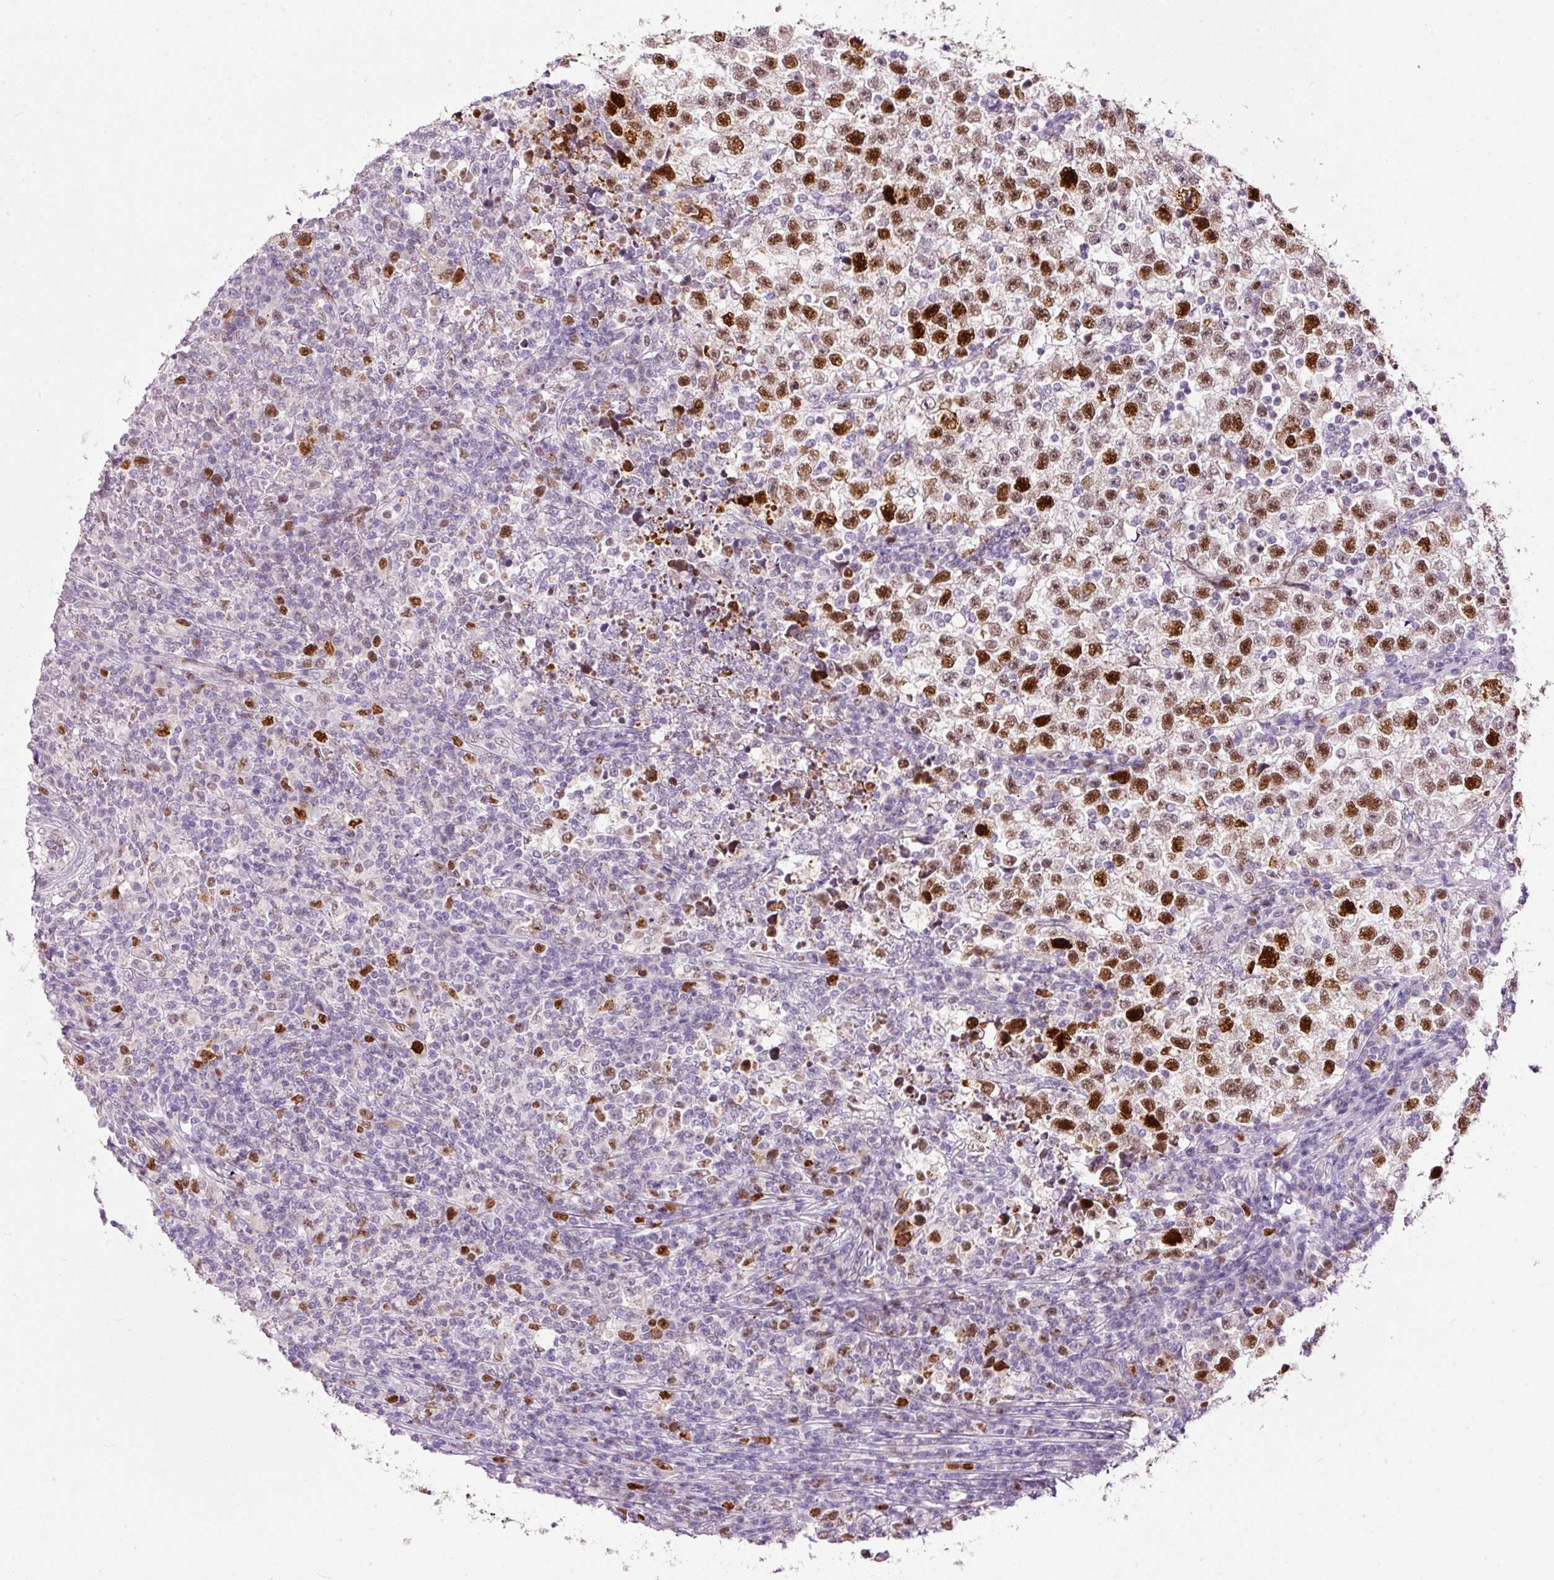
{"staining": {"intensity": "strong", "quantity": ">75%", "location": "nuclear"}, "tissue": "testis cancer", "cell_type": "Tumor cells", "image_type": "cancer", "snomed": [{"axis": "morphology", "description": "Seminoma, NOS"}, {"axis": "topography", "description": "Testis"}], "caption": "DAB immunohistochemical staining of testis cancer (seminoma) shows strong nuclear protein positivity in approximately >75% of tumor cells.", "gene": "KPNA2", "patient": {"sex": "male", "age": 22}}